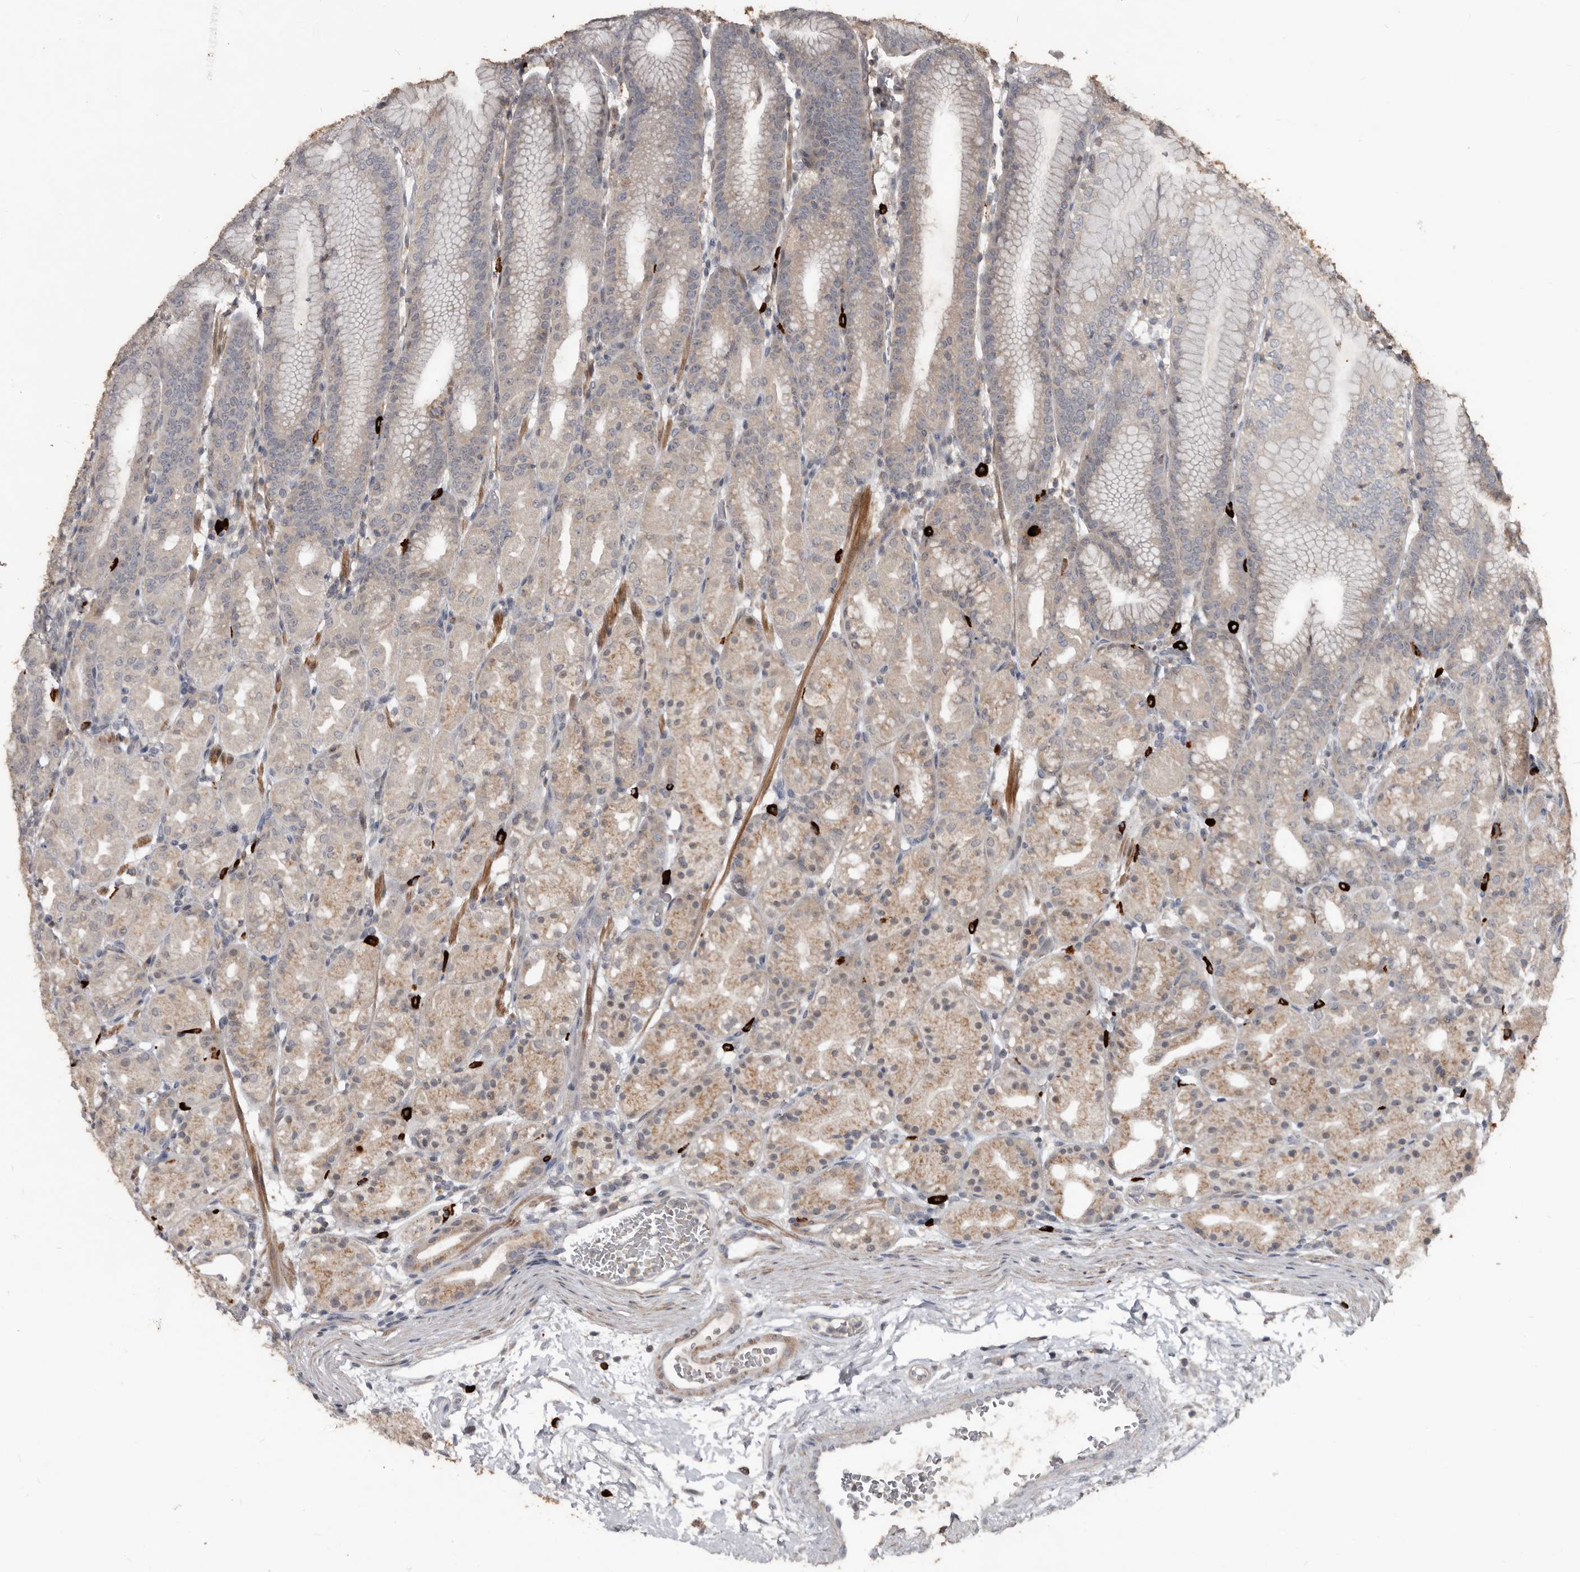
{"staining": {"intensity": "weak", "quantity": "25%-75%", "location": "cytoplasmic/membranous"}, "tissue": "stomach", "cell_type": "Glandular cells", "image_type": "normal", "snomed": [{"axis": "morphology", "description": "Normal tissue, NOS"}, {"axis": "topography", "description": "Stomach, upper"}], "caption": "Unremarkable stomach demonstrates weak cytoplasmic/membranous positivity in approximately 25%-75% of glandular cells.", "gene": "BAMBI", "patient": {"sex": "male", "age": 48}}